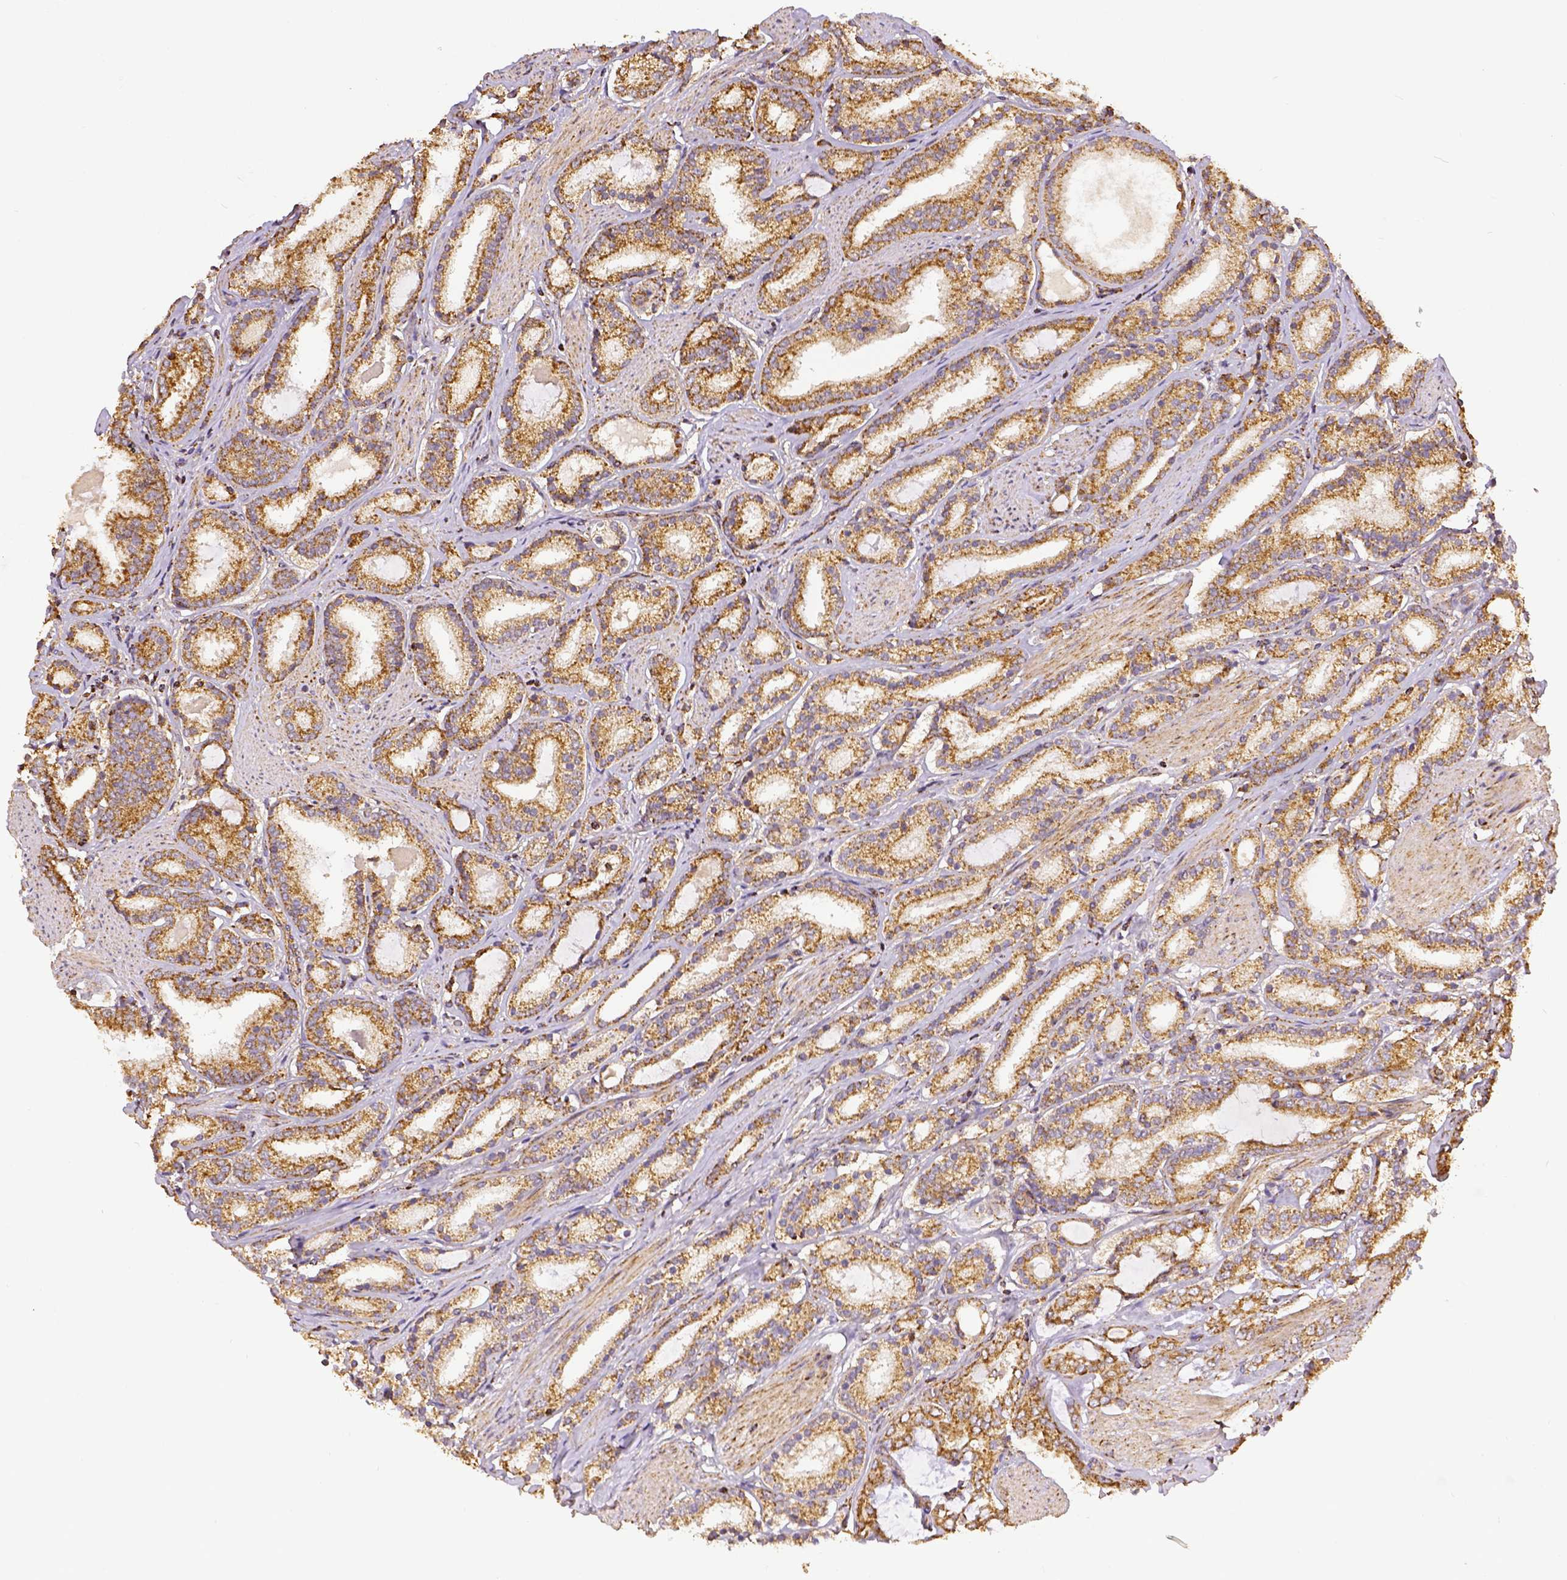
{"staining": {"intensity": "moderate", "quantity": ">75%", "location": "cytoplasmic/membranous"}, "tissue": "prostate cancer", "cell_type": "Tumor cells", "image_type": "cancer", "snomed": [{"axis": "morphology", "description": "Adenocarcinoma, High grade"}, {"axis": "topography", "description": "Prostate"}], "caption": "Prostate cancer (high-grade adenocarcinoma) stained with a protein marker displays moderate staining in tumor cells.", "gene": "SDHB", "patient": {"sex": "male", "age": 63}}